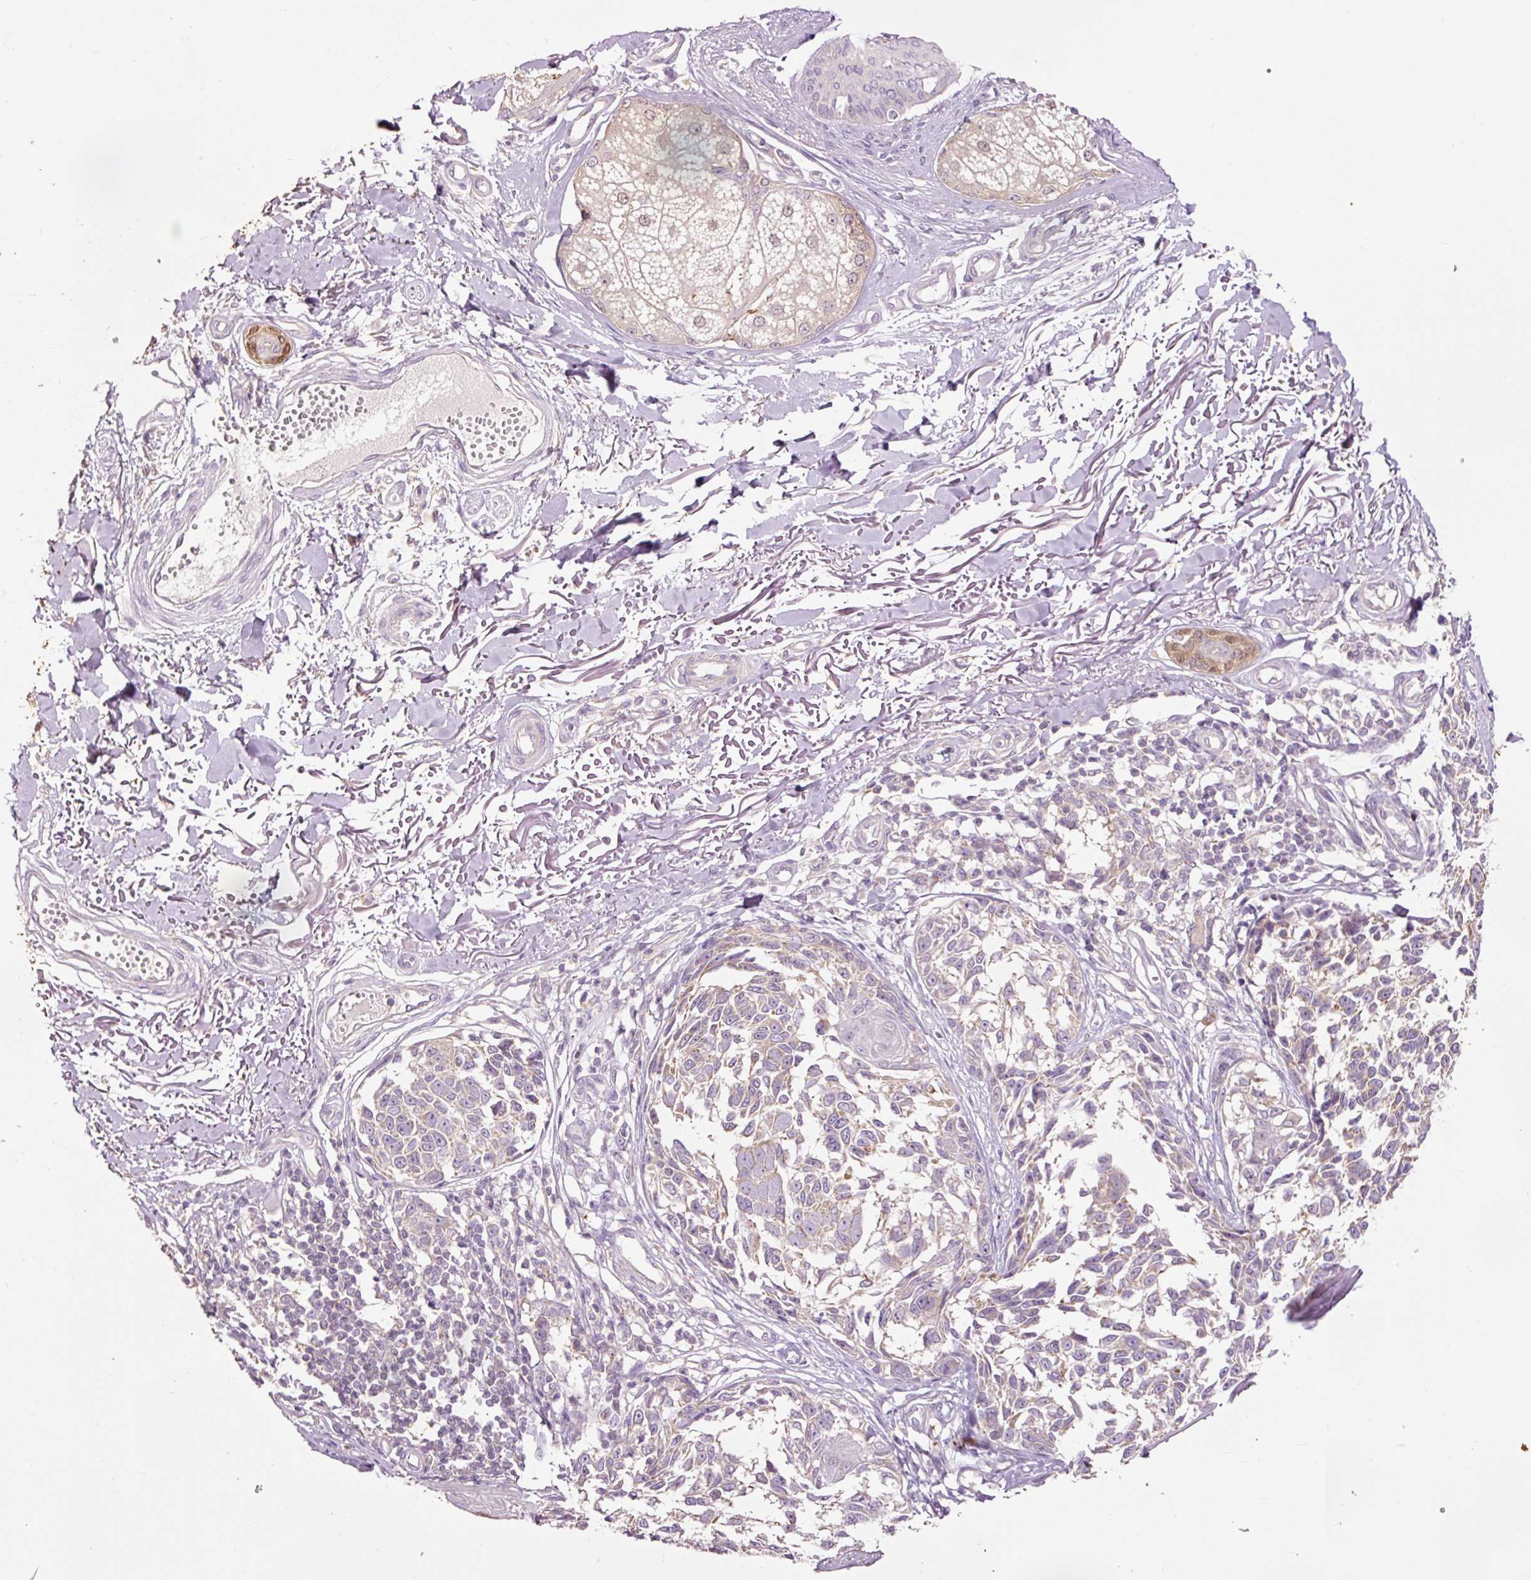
{"staining": {"intensity": "weak", "quantity": "<25%", "location": "cytoplasmic/membranous"}, "tissue": "melanoma", "cell_type": "Tumor cells", "image_type": "cancer", "snomed": [{"axis": "morphology", "description": "Malignant melanoma, NOS"}, {"axis": "topography", "description": "Skin"}], "caption": "This is an IHC photomicrograph of malignant melanoma. There is no staining in tumor cells.", "gene": "PRDX5", "patient": {"sex": "male", "age": 73}}